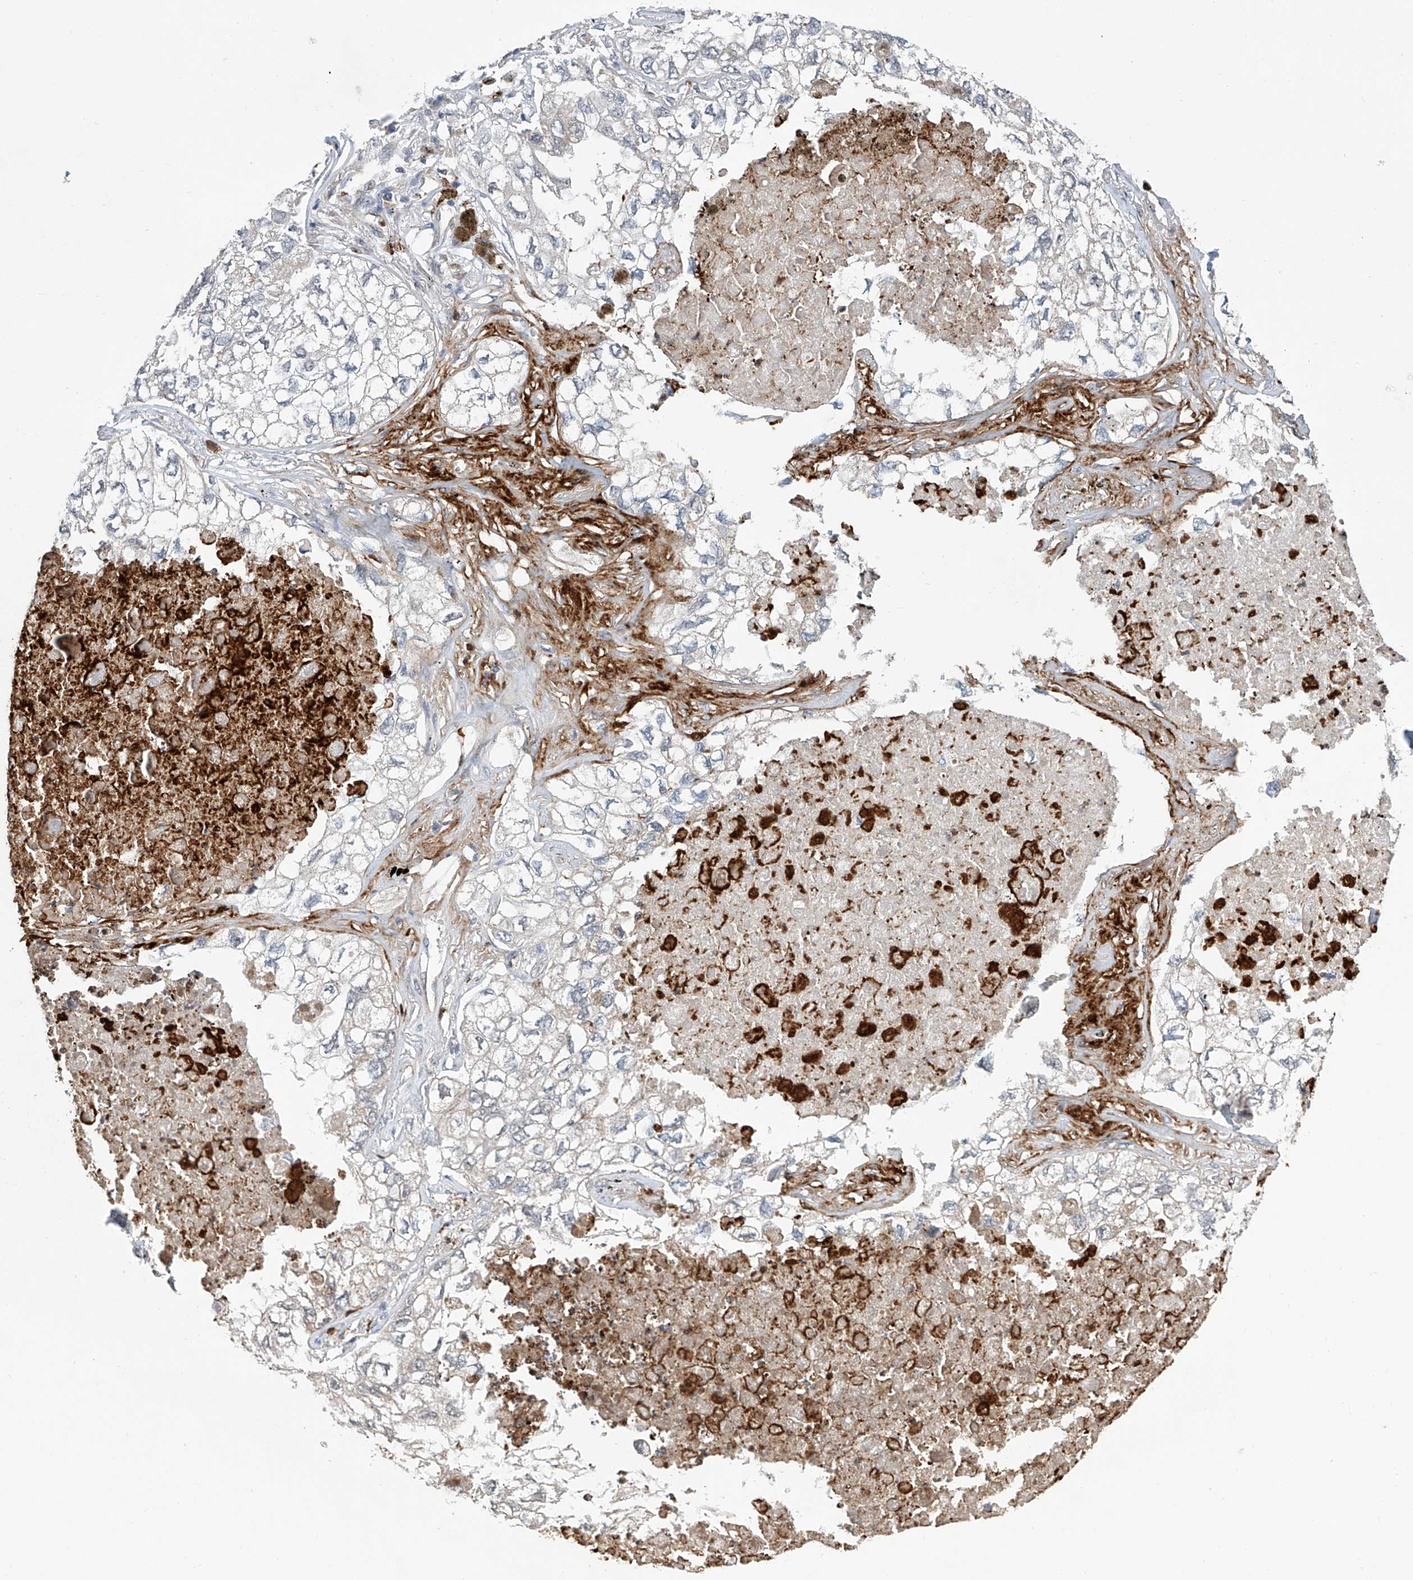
{"staining": {"intensity": "negative", "quantity": "none", "location": "none"}, "tissue": "lung cancer", "cell_type": "Tumor cells", "image_type": "cancer", "snomed": [{"axis": "morphology", "description": "Adenocarcinoma, NOS"}, {"axis": "topography", "description": "Lung"}], "caption": "Tumor cells show no significant protein staining in adenocarcinoma (lung). The staining is performed using DAB (3,3'-diaminobenzidine) brown chromogen with nuclei counter-stained in using hematoxylin.", "gene": "EIF2D", "patient": {"sex": "male", "age": 65}}